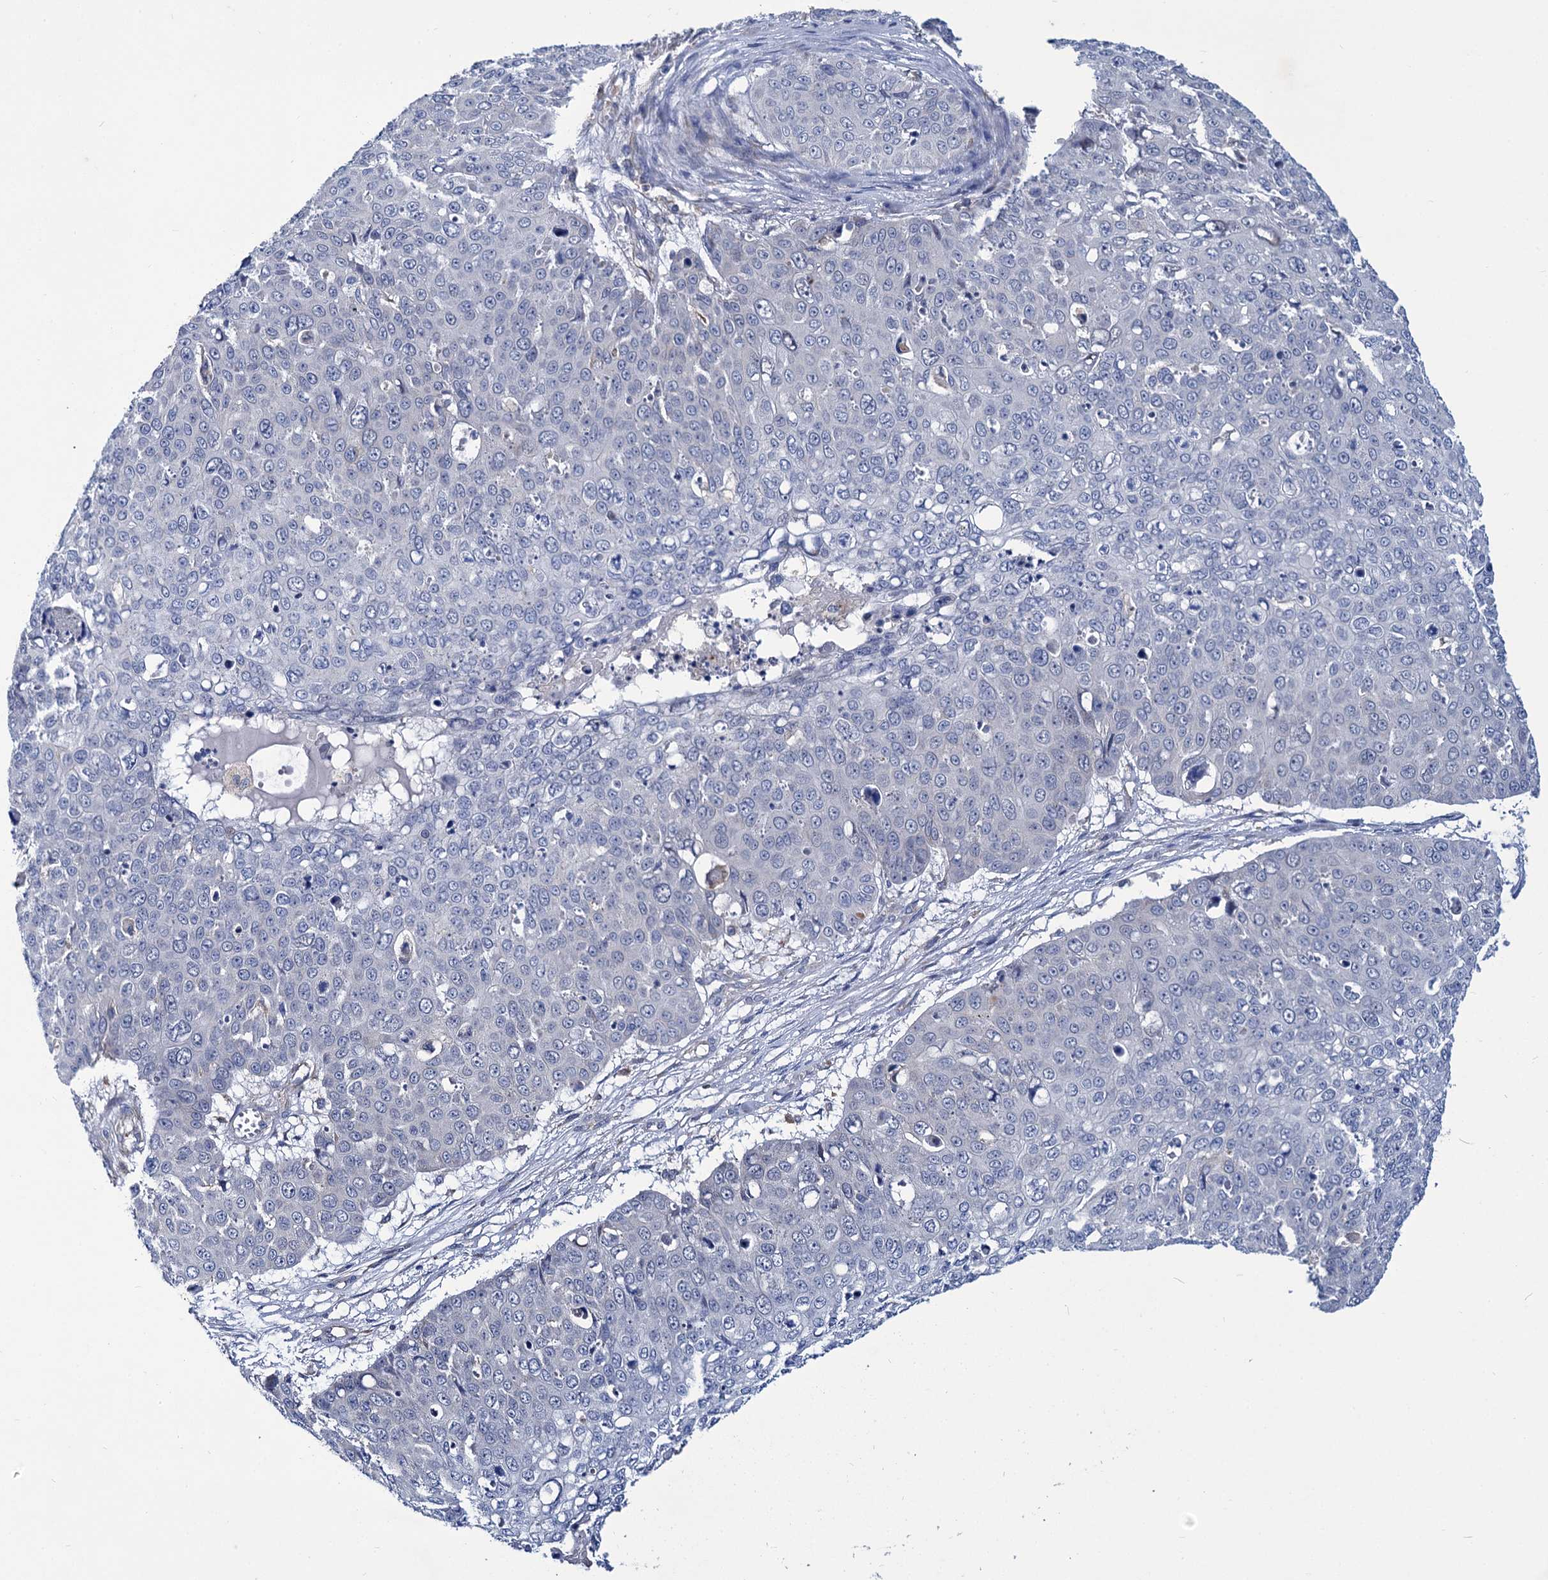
{"staining": {"intensity": "negative", "quantity": "none", "location": "none"}, "tissue": "skin cancer", "cell_type": "Tumor cells", "image_type": "cancer", "snomed": [{"axis": "morphology", "description": "Squamous cell carcinoma, NOS"}, {"axis": "topography", "description": "Skin"}], "caption": "An immunohistochemistry photomicrograph of squamous cell carcinoma (skin) is shown. There is no staining in tumor cells of squamous cell carcinoma (skin).", "gene": "TRIM55", "patient": {"sex": "male", "age": 71}}